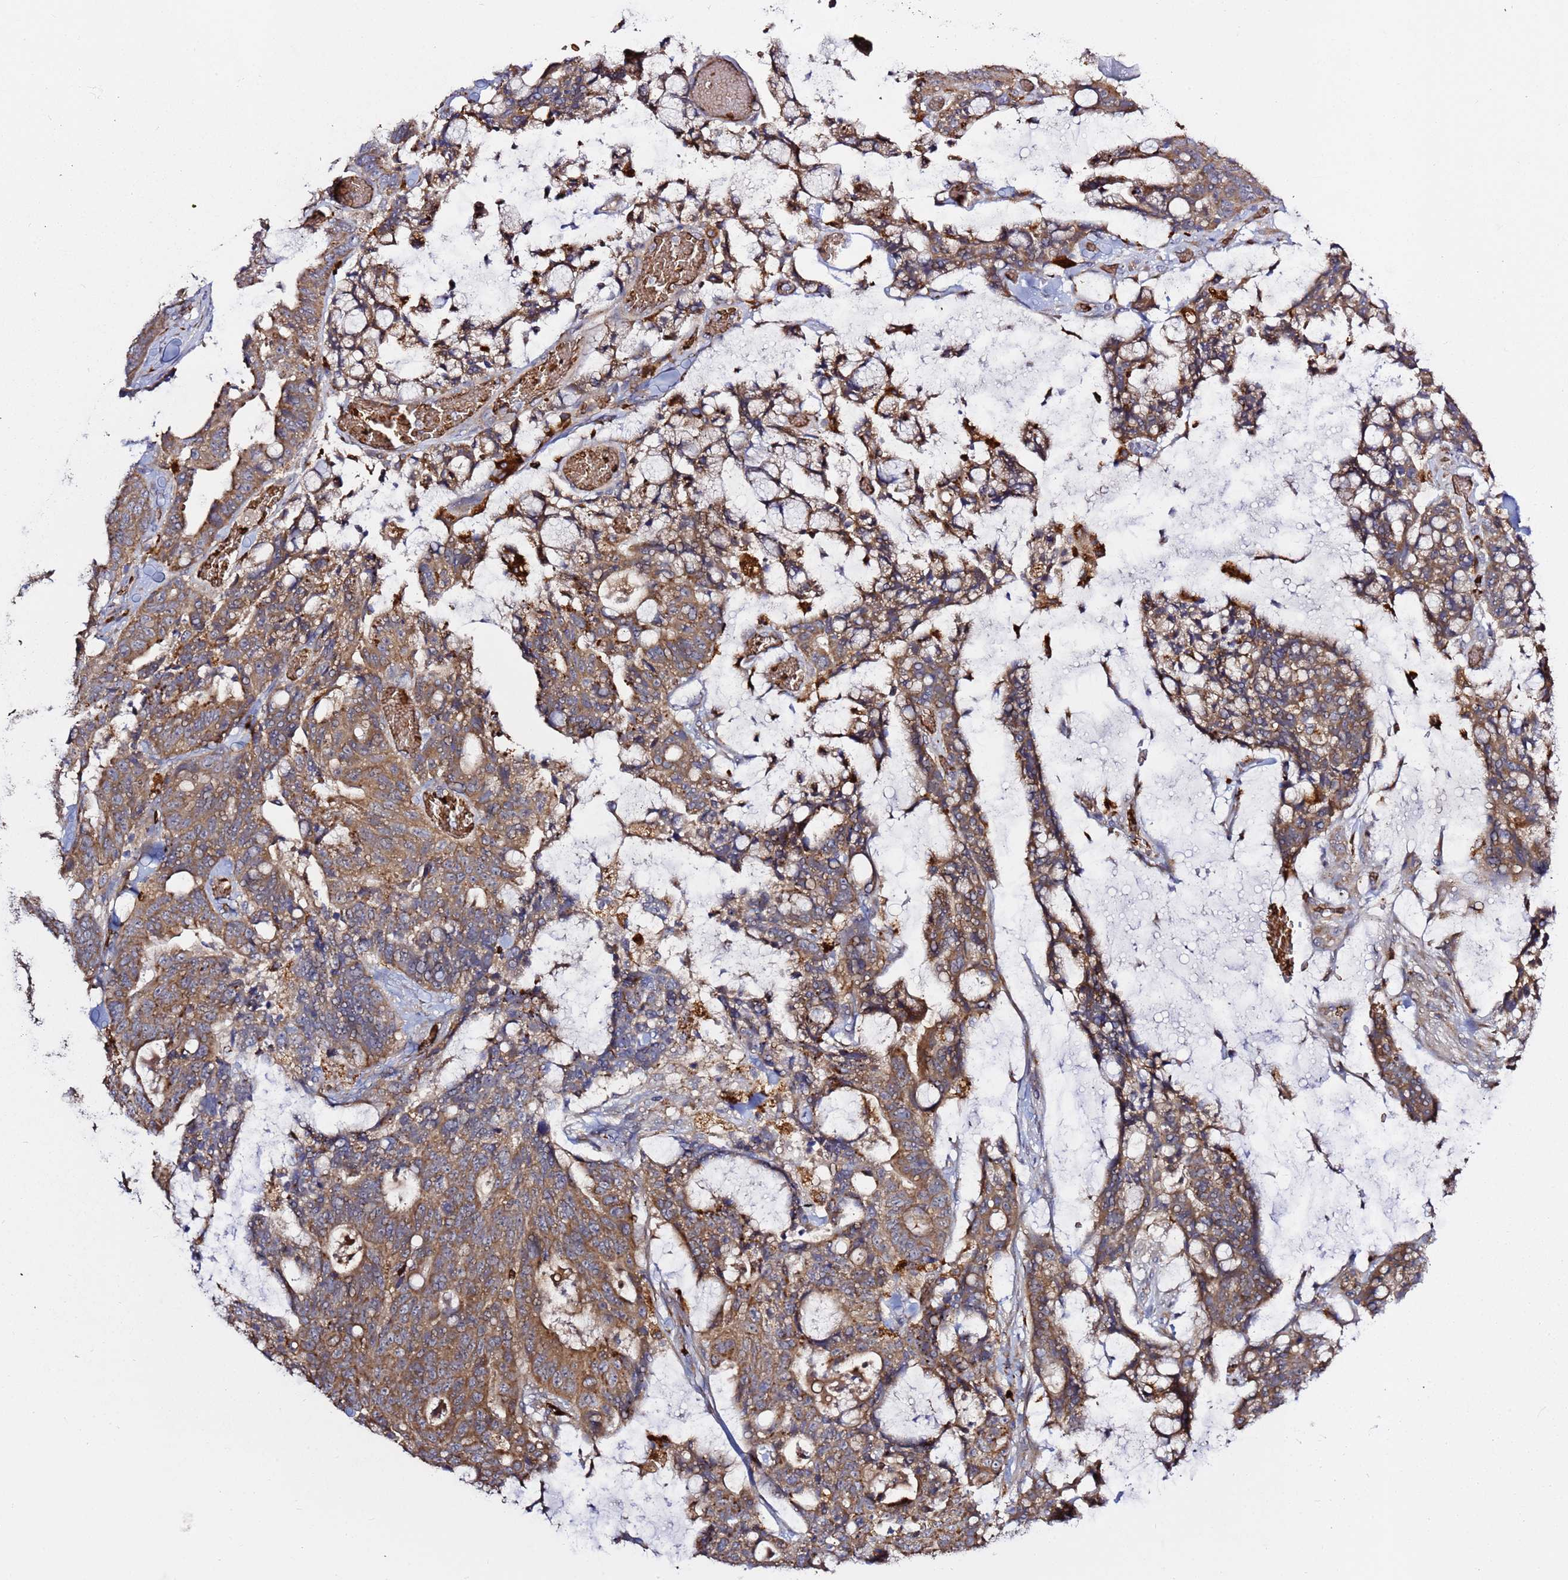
{"staining": {"intensity": "moderate", "quantity": ">75%", "location": "cytoplasmic/membranous"}, "tissue": "colorectal cancer", "cell_type": "Tumor cells", "image_type": "cancer", "snomed": [{"axis": "morphology", "description": "Adenocarcinoma, NOS"}, {"axis": "topography", "description": "Colon"}], "caption": "A medium amount of moderate cytoplasmic/membranous staining is identified in approximately >75% of tumor cells in colorectal adenocarcinoma tissue.", "gene": "VPS36", "patient": {"sex": "female", "age": 82}}